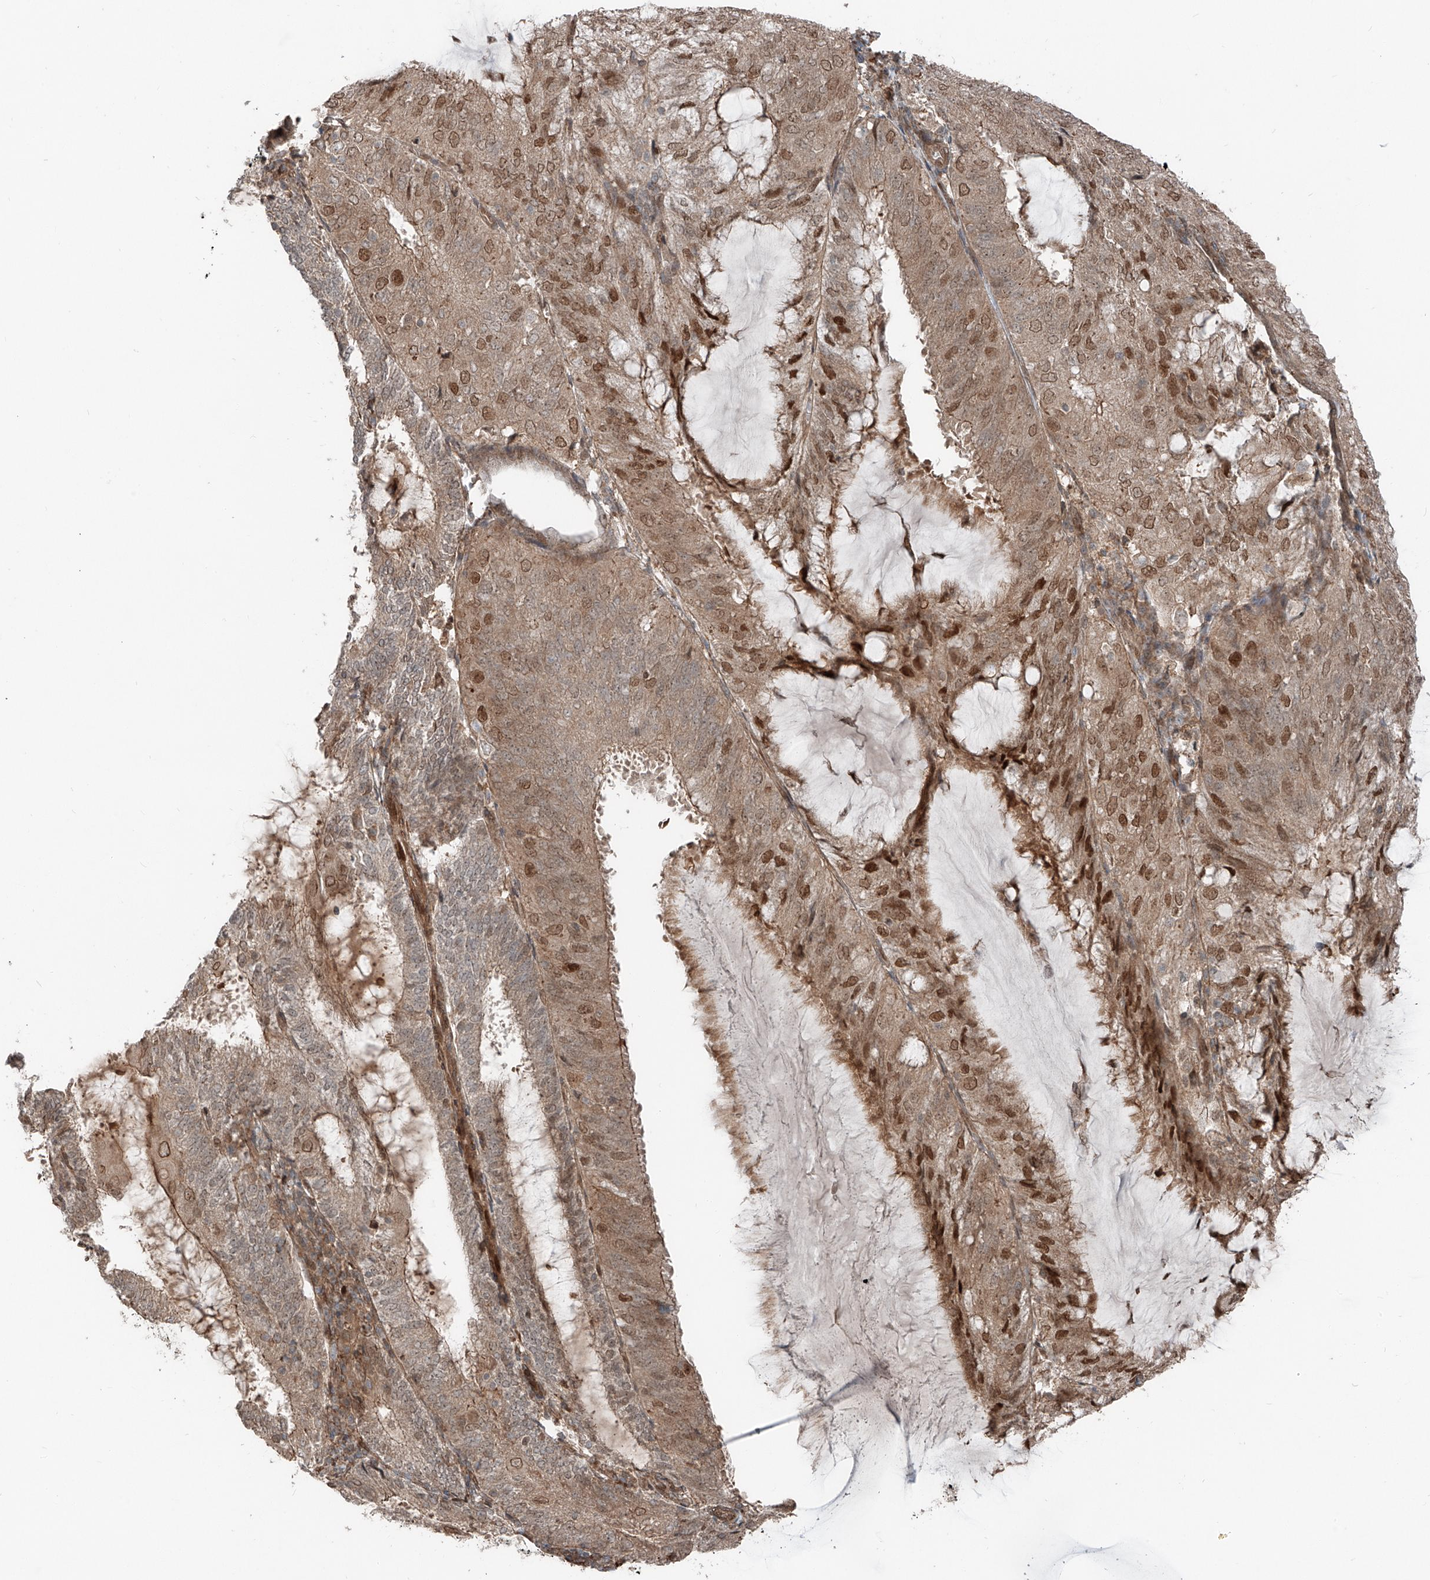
{"staining": {"intensity": "moderate", "quantity": ">75%", "location": "cytoplasmic/membranous,nuclear"}, "tissue": "endometrial cancer", "cell_type": "Tumor cells", "image_type": "cancer", "snomed": [{"axis": "morphology", "description": "Adenocarcinoma, NOS"}, {"axis": "topography", "description": "Endometrium"}], "caption": "A brown stain labels moderate cytoplasmic/membranous and nuclear expression of a protein in human endometrial adenocarcinoma tumor cells.", "gene": "CEP162", "patient": {"sex": "female", "age": 81}}